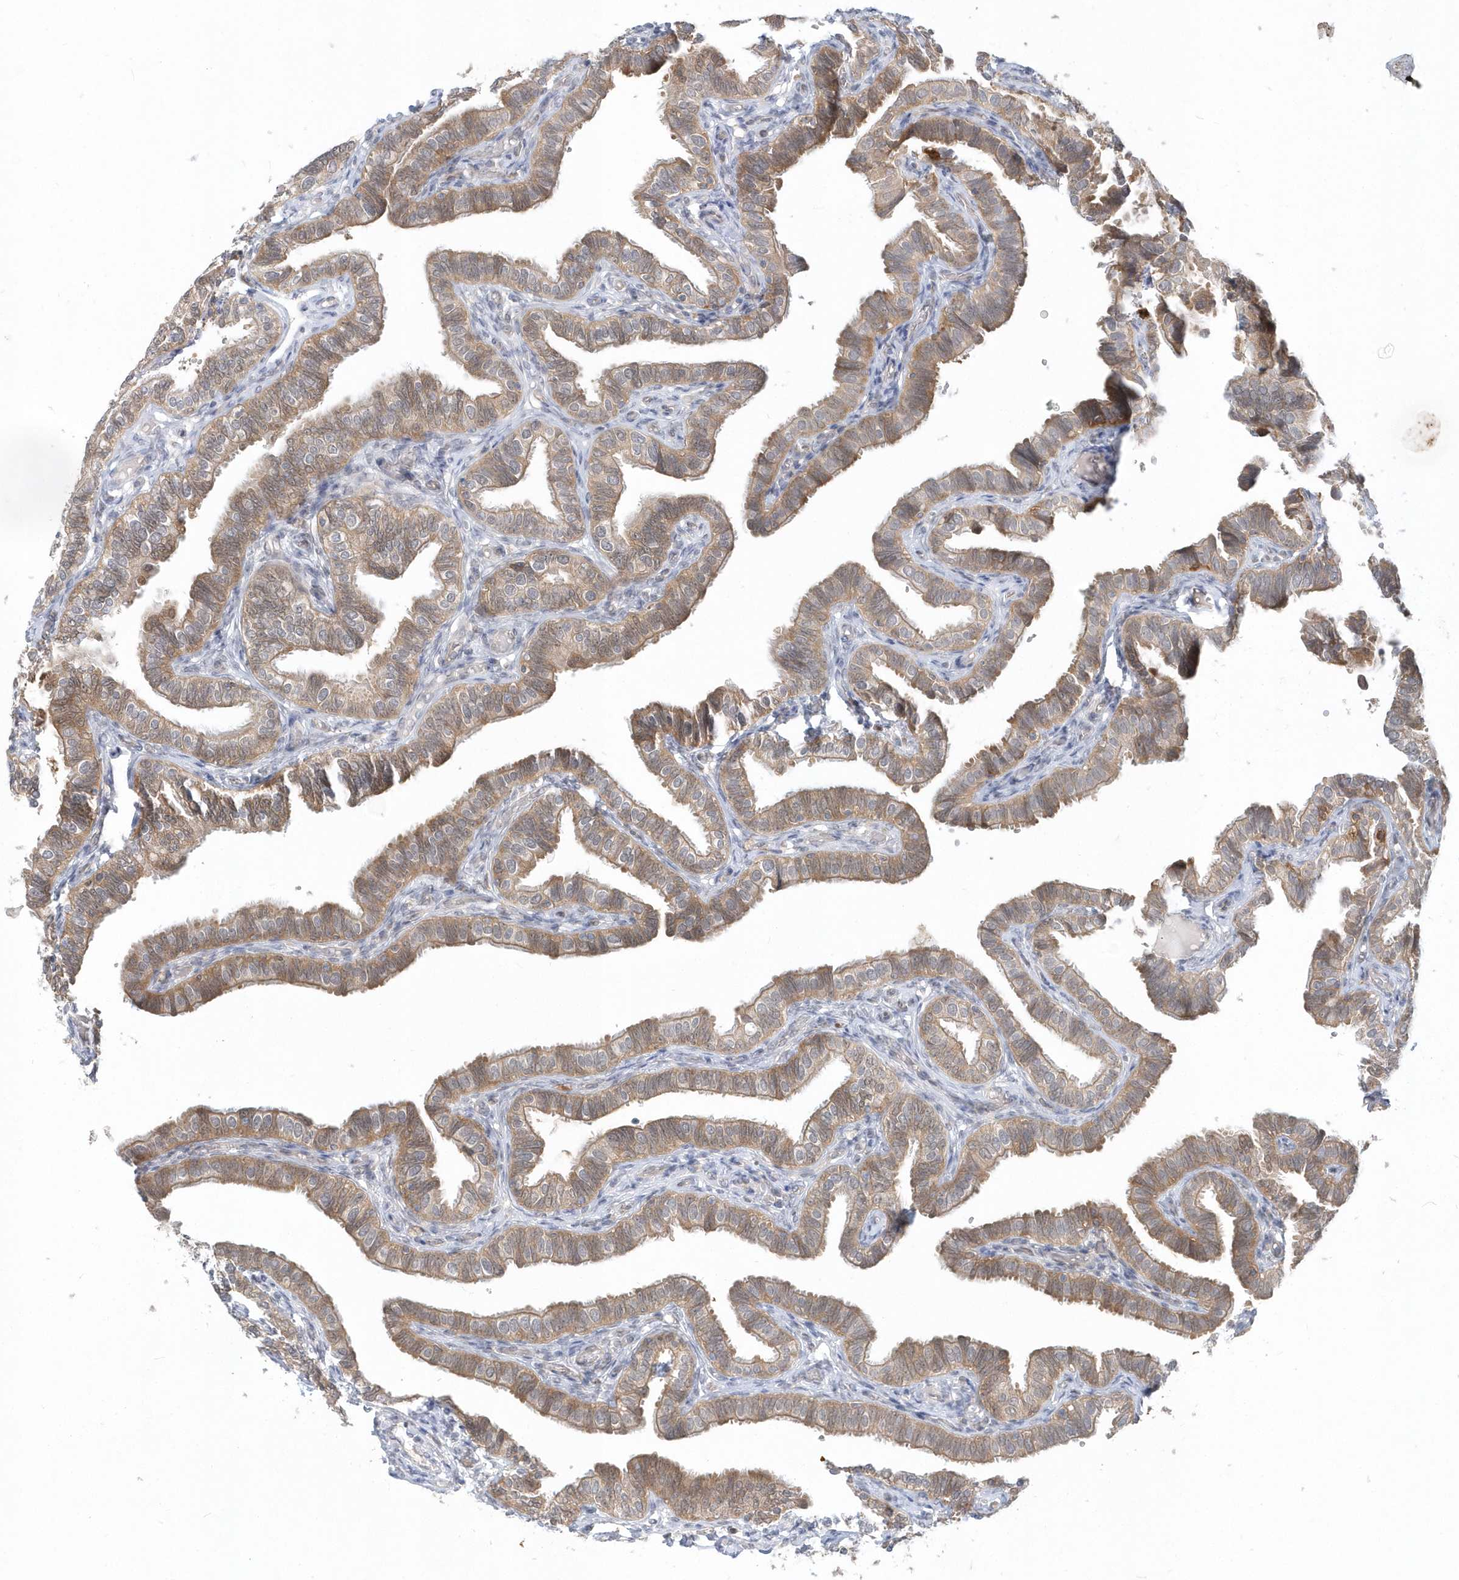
{"staining": {"intensity": "moderate", "quantity": ">75%", "location": "cytoplasmic/membranous"}, "tissue": "fallopian tube", "cell_type": "Glandular cells", "image_type": "normal", "snomed": [{"axis": "morphology", "description": "Normal tissue, NOS"}, {"axis": "topography", "description": "Fallopian tube"}], "caption": "Immunohistochemistry micrograph of unremarkable human fallopian tube stained for a protein (brown), which reveals medium levels of moderate cytoplasmic/membranous expression in approximately >75% of glandular cells.", "gene": "RNF7", "patient": {"sex": "female", "age": 39}}